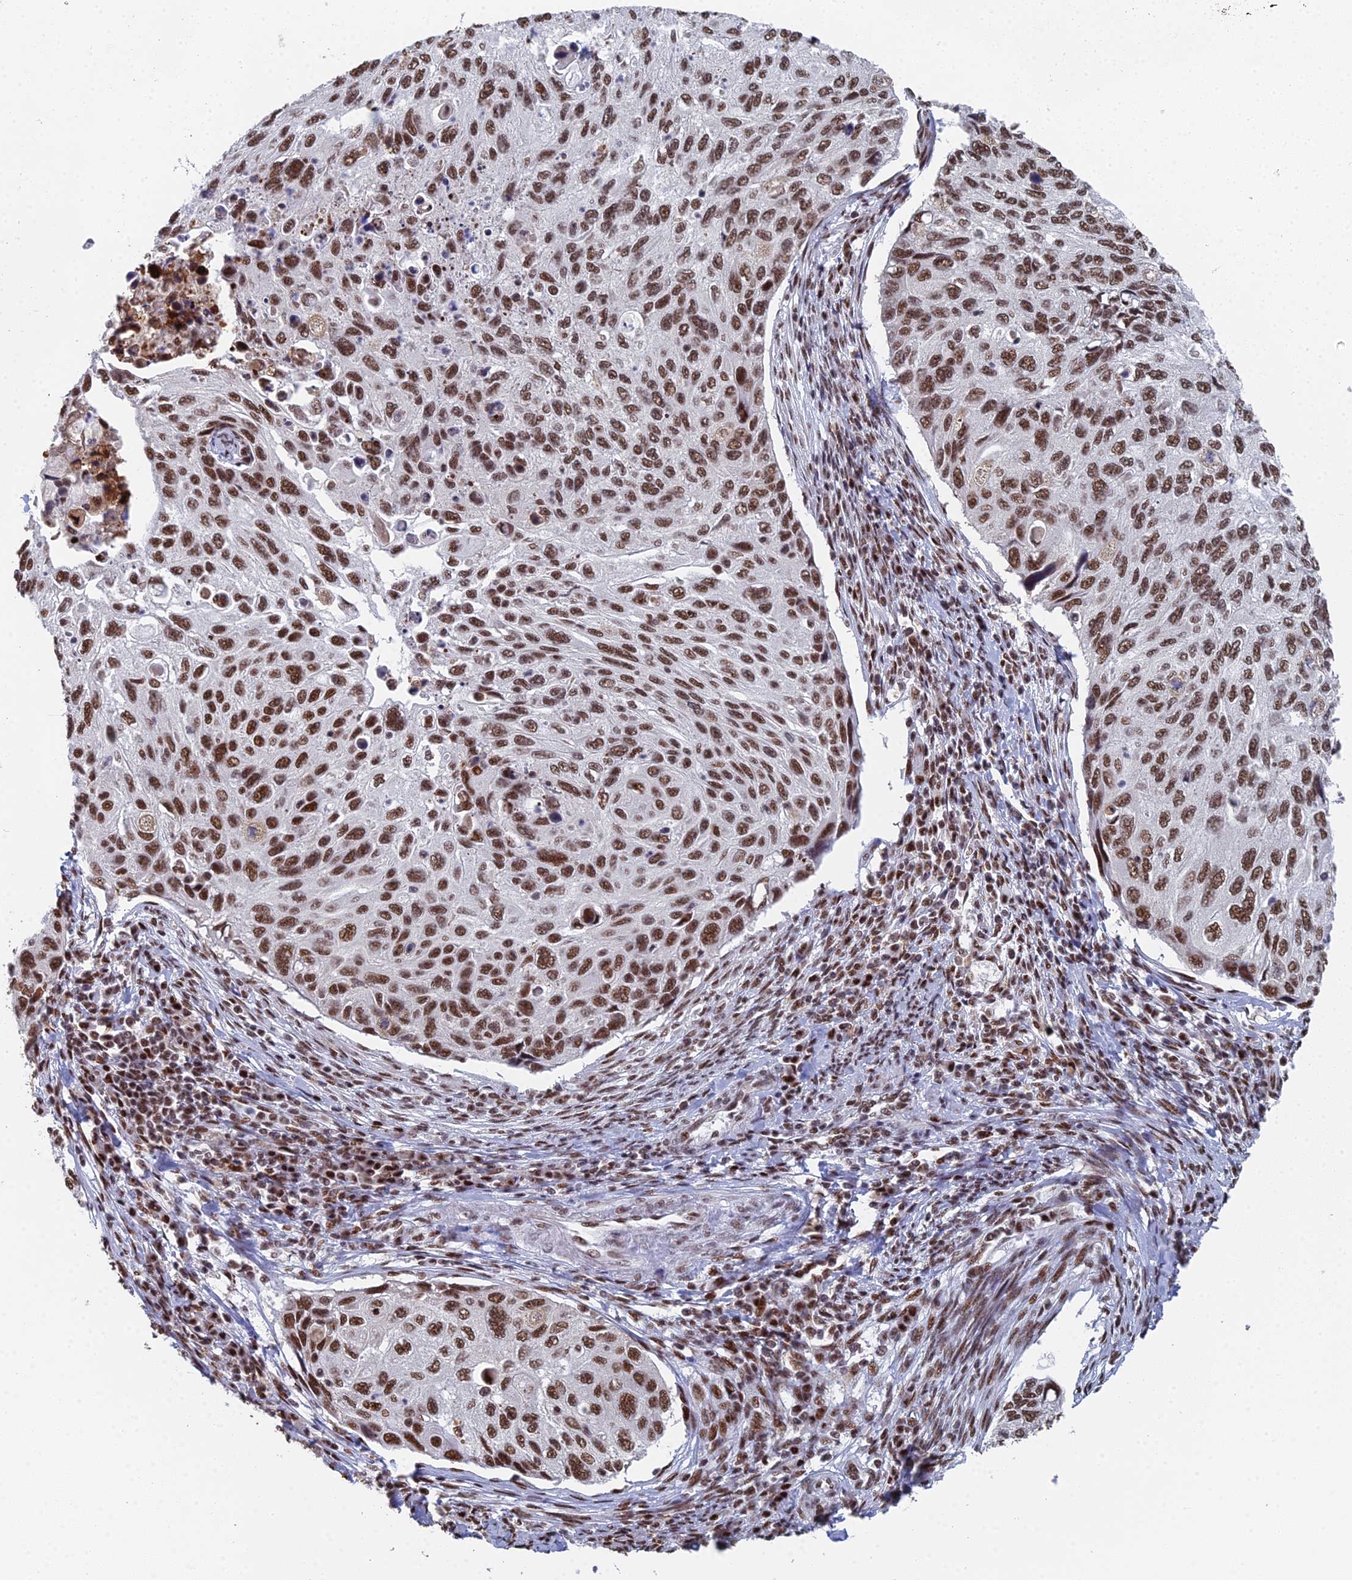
{"staining": {"intensity": "strong", "quantity": ">75%", "location": "nuclear"}, "tissue": "cervical cancer", "cell_type": "Tumor cells", "image_type": "cancer", "snomed": [{"axis": "morphology", "description": "Squamous cell carcinoma, NOS"}, {"axis": "topography", "description": "Cervix"}], "caption": "High-magnification brightfield microscopy of cervical cancer stained with DAB (3,3'-diaminobenzidine) (brown) and counterstained with hematoxylin (blue). tumor cells exhibit strong nuclear expression is seen in approximately>75% of cells.", "gene": "SF3B3", "patient": {"sex": "female", "age": 70}}